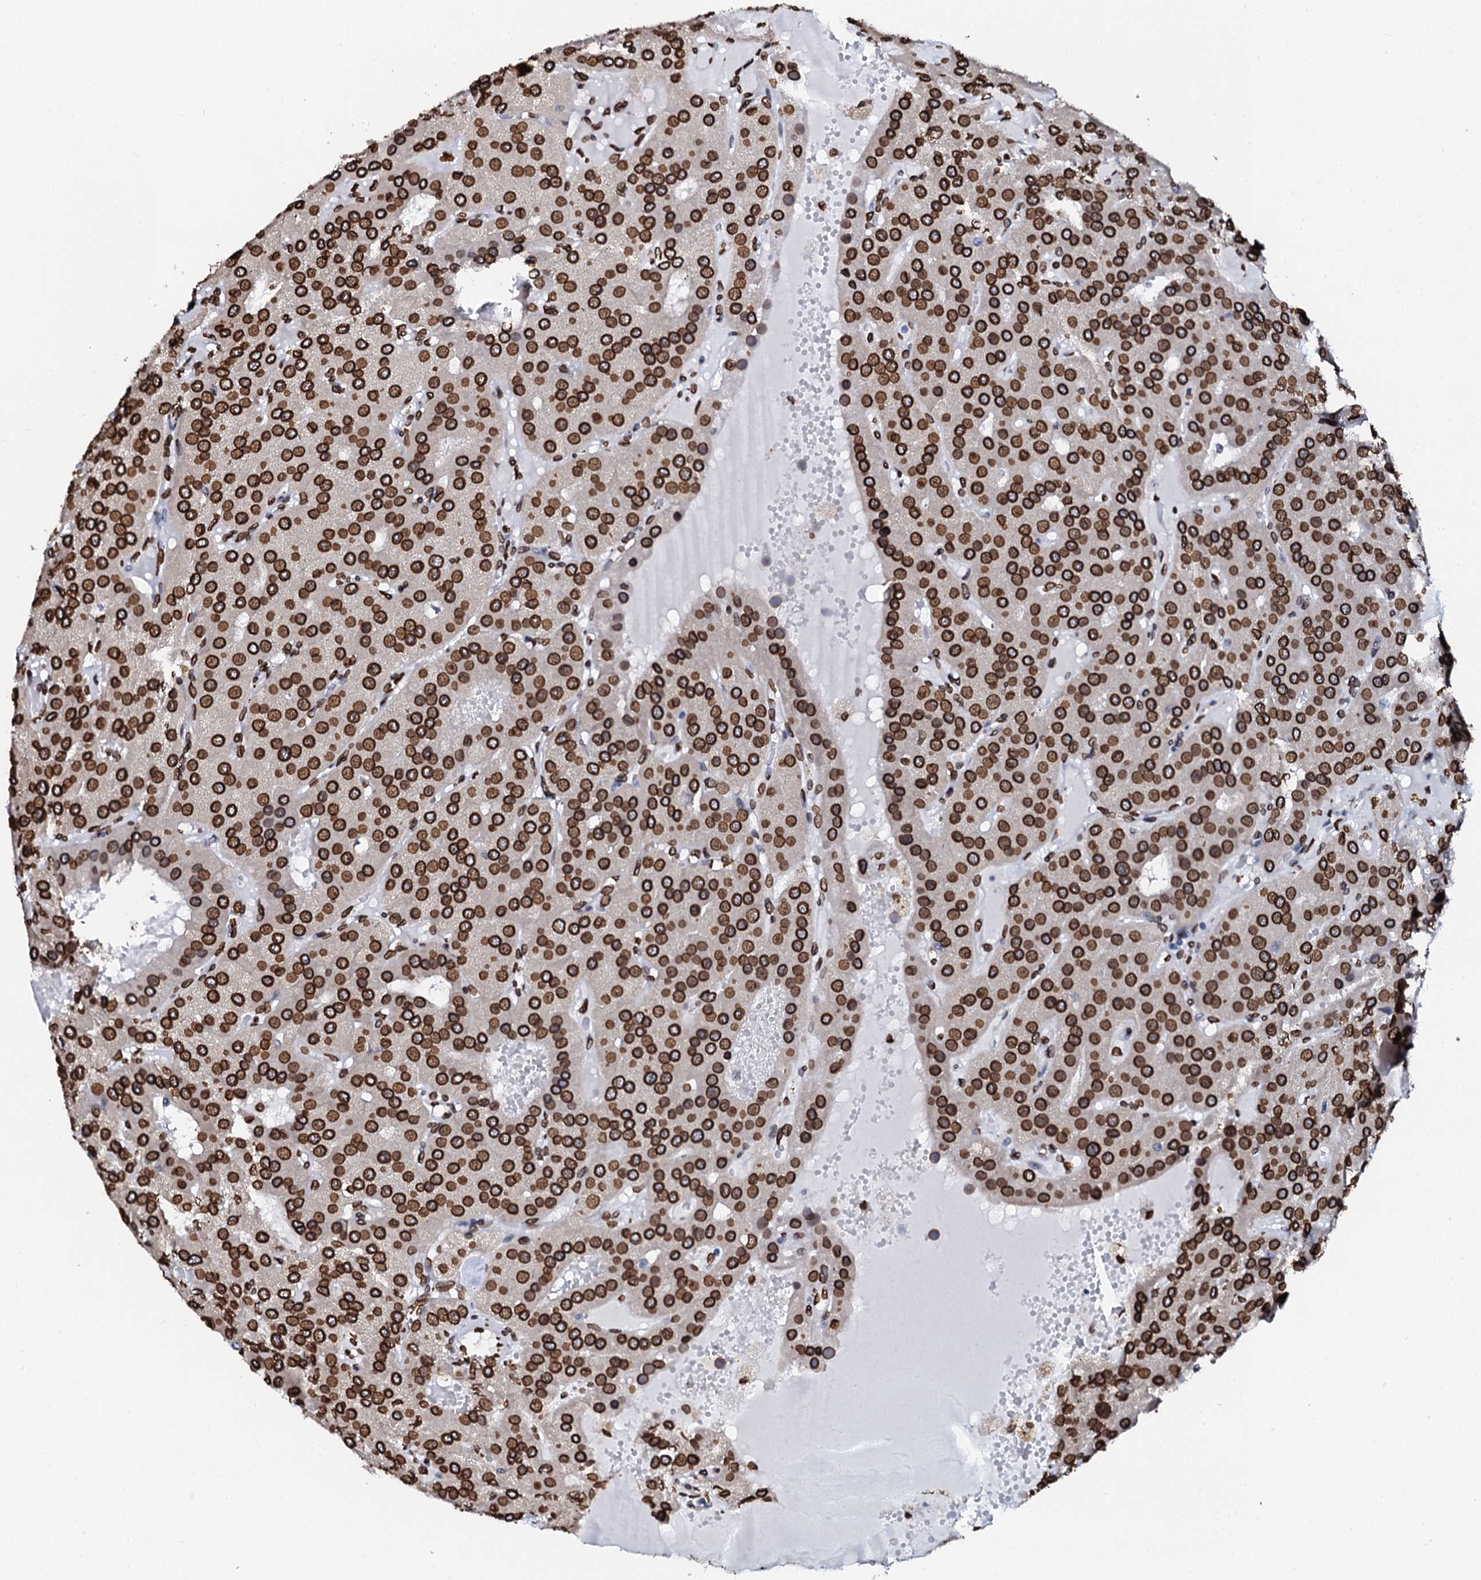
{"staining": {"intensity": "strong", "quantity": ">75%", "location": "cytoplasmic/membranous,nuclear"}, "tissue": "parathyroid gland", "cell_type": "Glandular cells", "image_type": "normal", "snomed": [{"axis": "morphology", "description": "Normal tissue, NOS"}, {"axis": "morphology", "description": "Adenoma, NOS"}, {"axis": "topography", "description": "Parathyroid gland"}], "caption": "Brown immunohistochemical staining in benign human parathyroid gland demonstrates strong cytoplasmic/membranous,nuclear staining in about >75% of glandular cells.", "gene": "KATNAL2", "patient": {"sex": "female", "age": 86}}